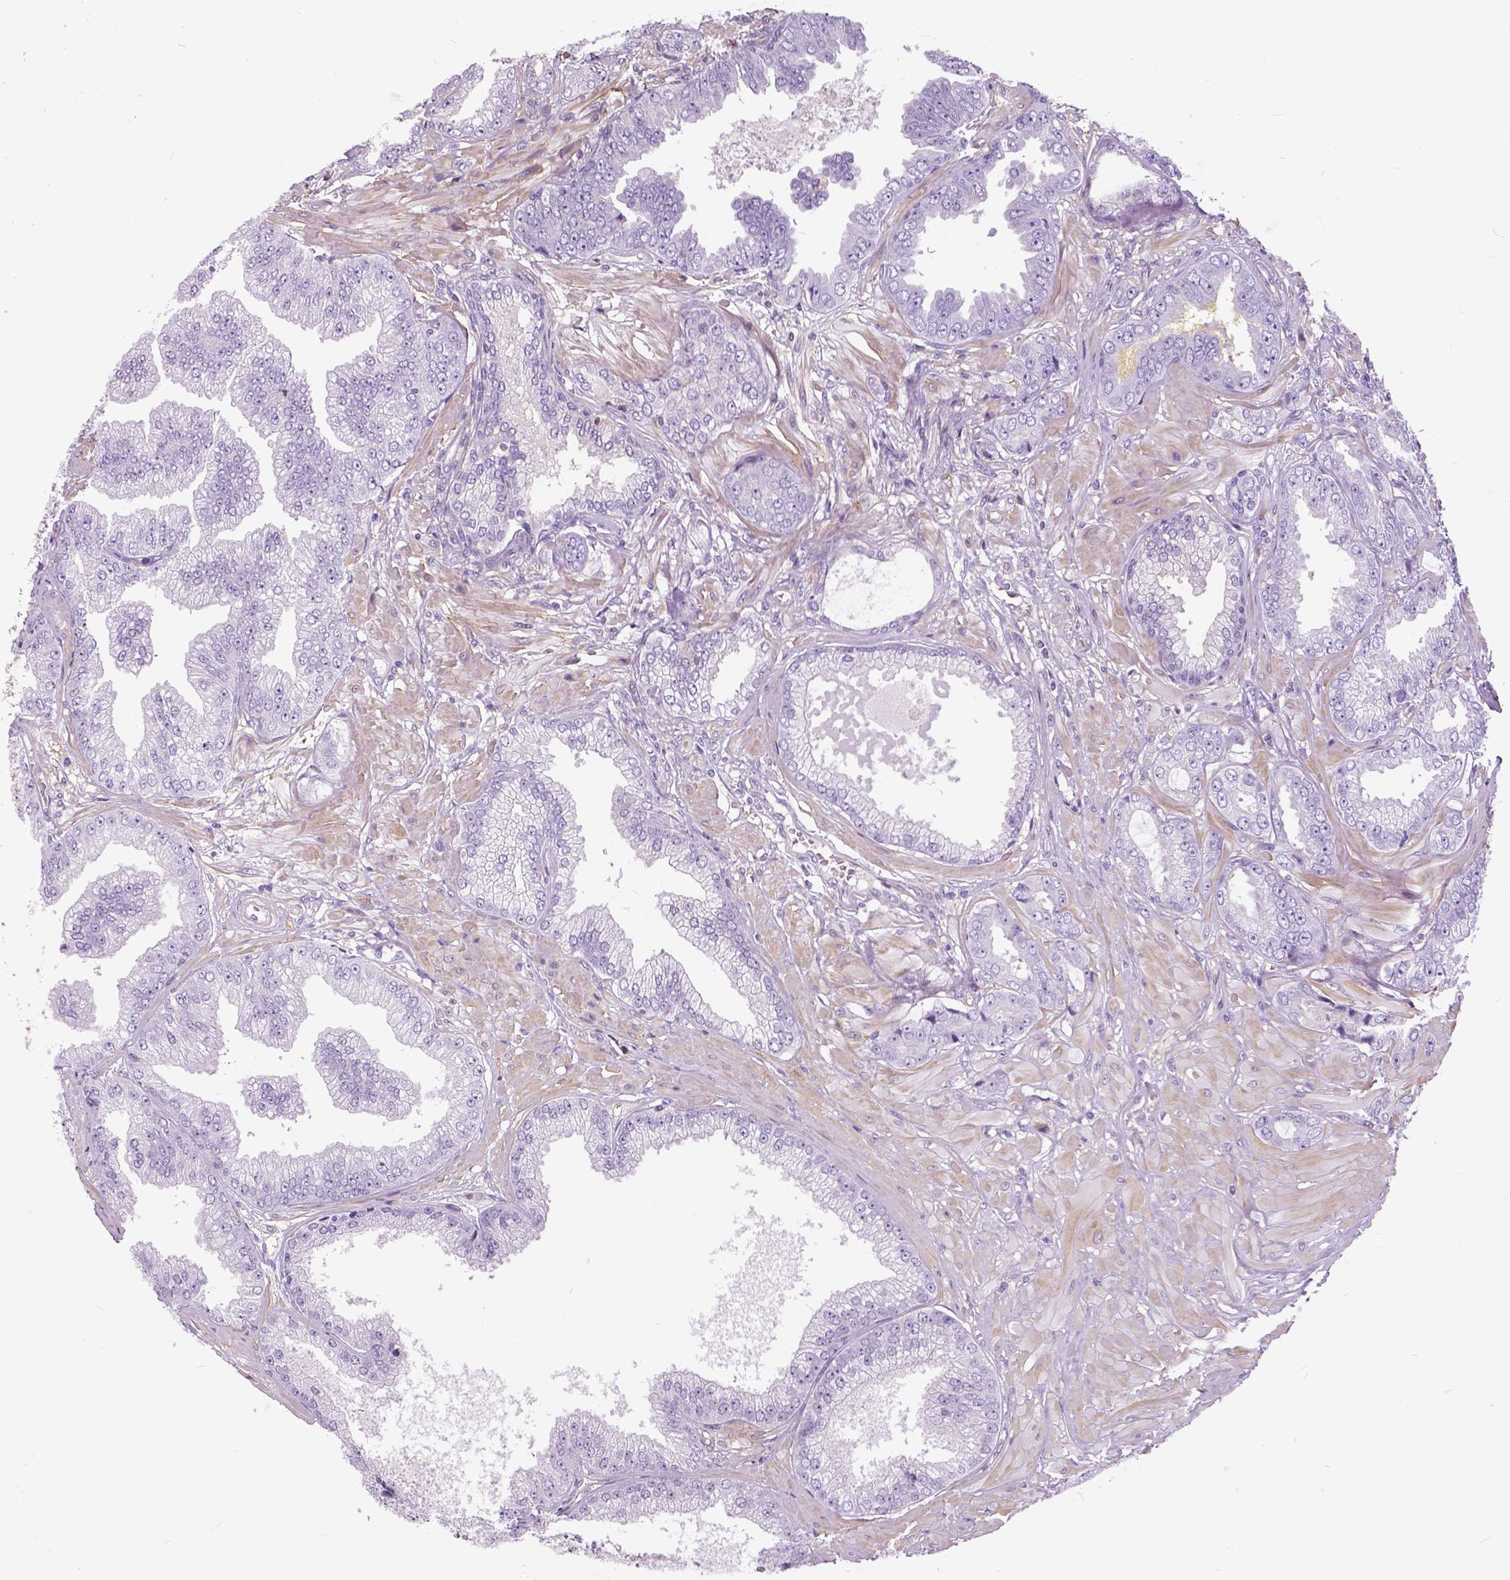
{"staining": {"intensity": "negative", "quantity": "none", "location": "none"}, "tissue": "prostate cancer", "cell_type": "Tumor cells", "image_type": "cancer", "snomed": [{"axis": "morphology", "description": "Adenocarcinoma, Low grade"}, {"axis": "topography", "description": "Prostate"}], "caption": "Immunohistochemical staining of human prostate low-grade adenocarcinoma reveals no significant staining in tumor cells.", "gene": "ANXA13", "patient": {"sex": "male", "age": 55}}